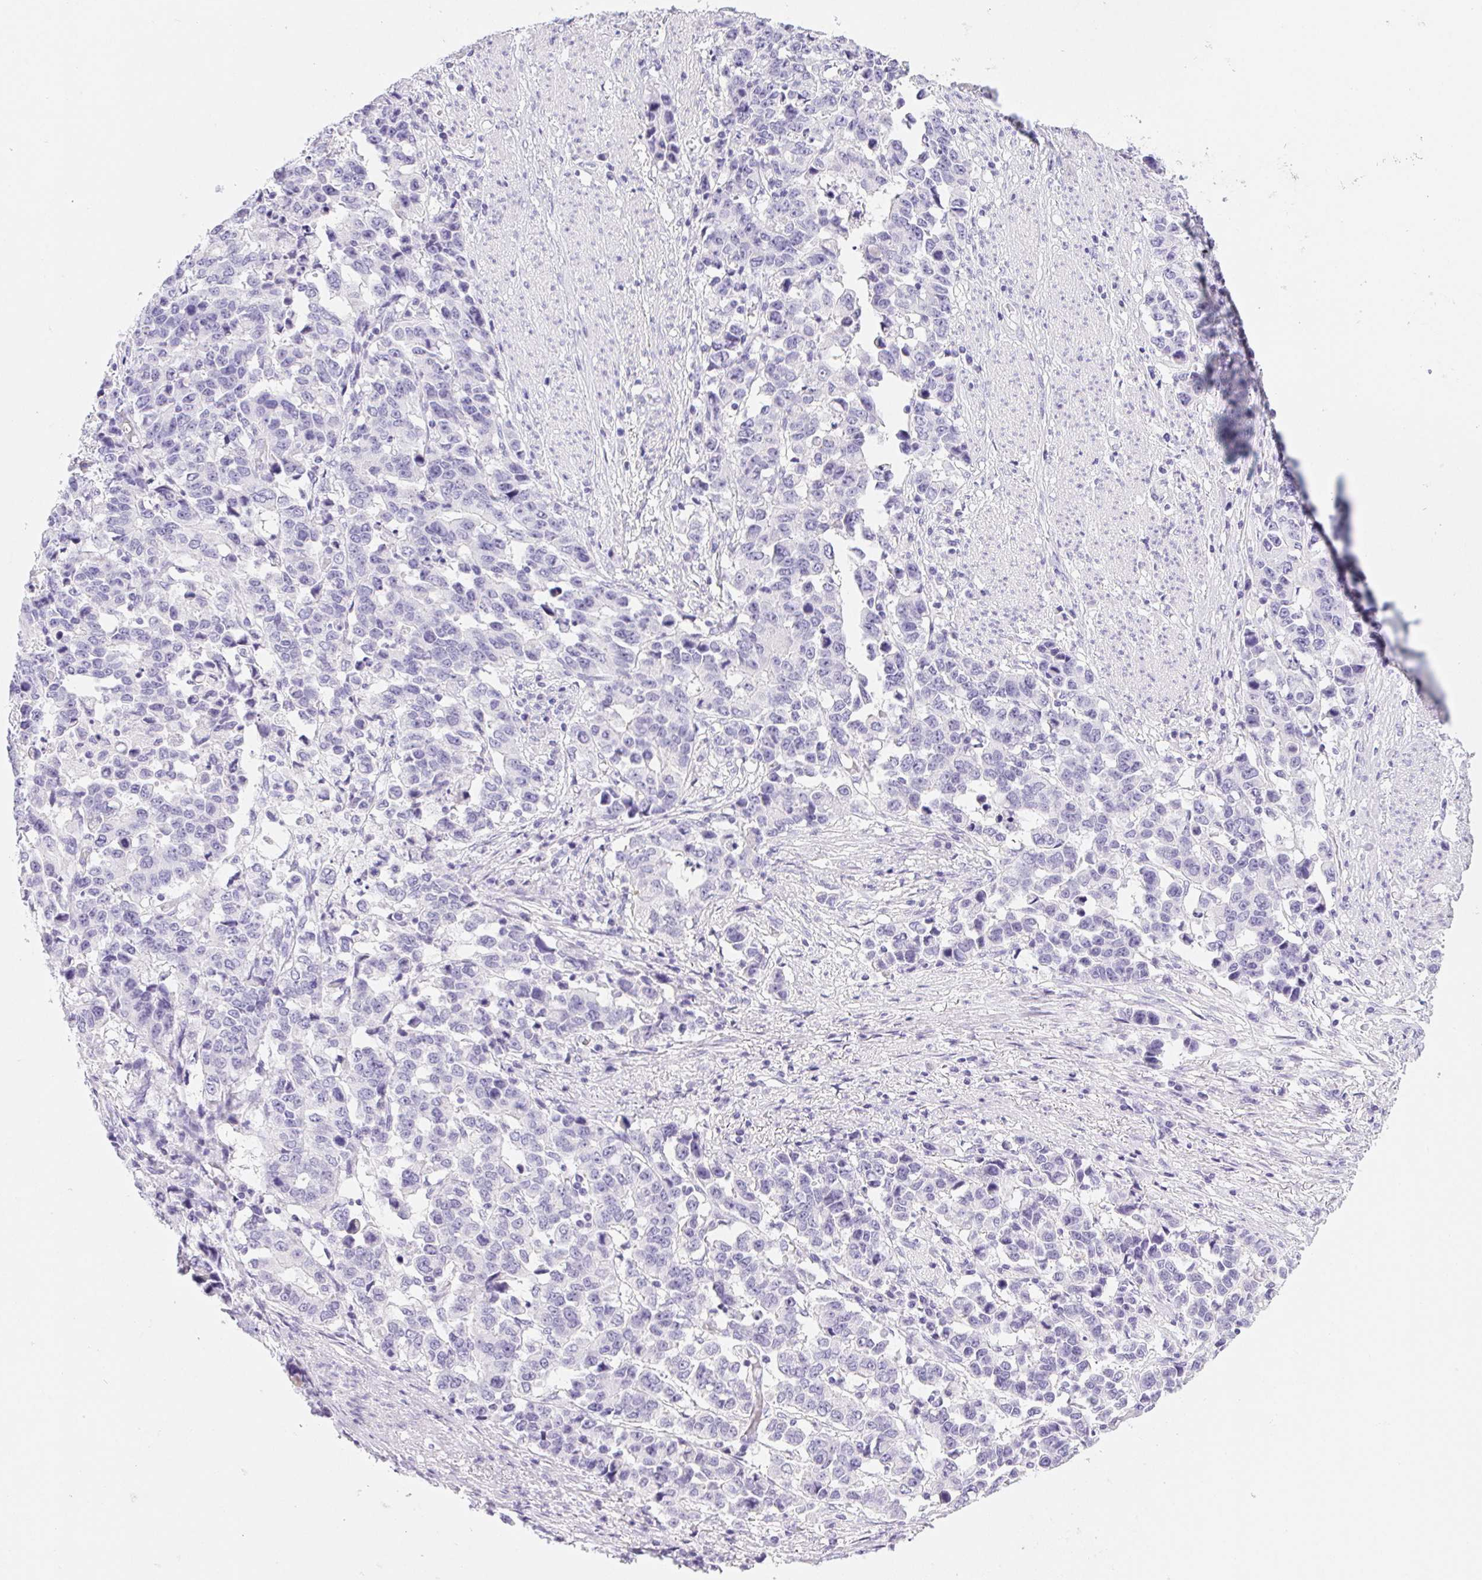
{"staining": {"intensity": "negative", "quantity": "none", "location": "none"}, "tissue": "stomach cancer", "cell_type": "Tumor cells", "image_type": "cancer", "snomed": [{"axis": "morphology", "description": "Adenocarcinoma, NOS"}, {"axis": "topography", "description": "Stomach, upper"}], "caption": "Immunohistochemical staining of human stomach cancer demonstrates no significant staining in tumor cells. Brightfield microscopy of immunohistochemistry stained with DAB (3,3'-diaminobenzidine) (brown) and hematoxylin (blue), captured at high magnification.", "gene": "PNLIP", "patient": {"sex": "male", "age": 69}}